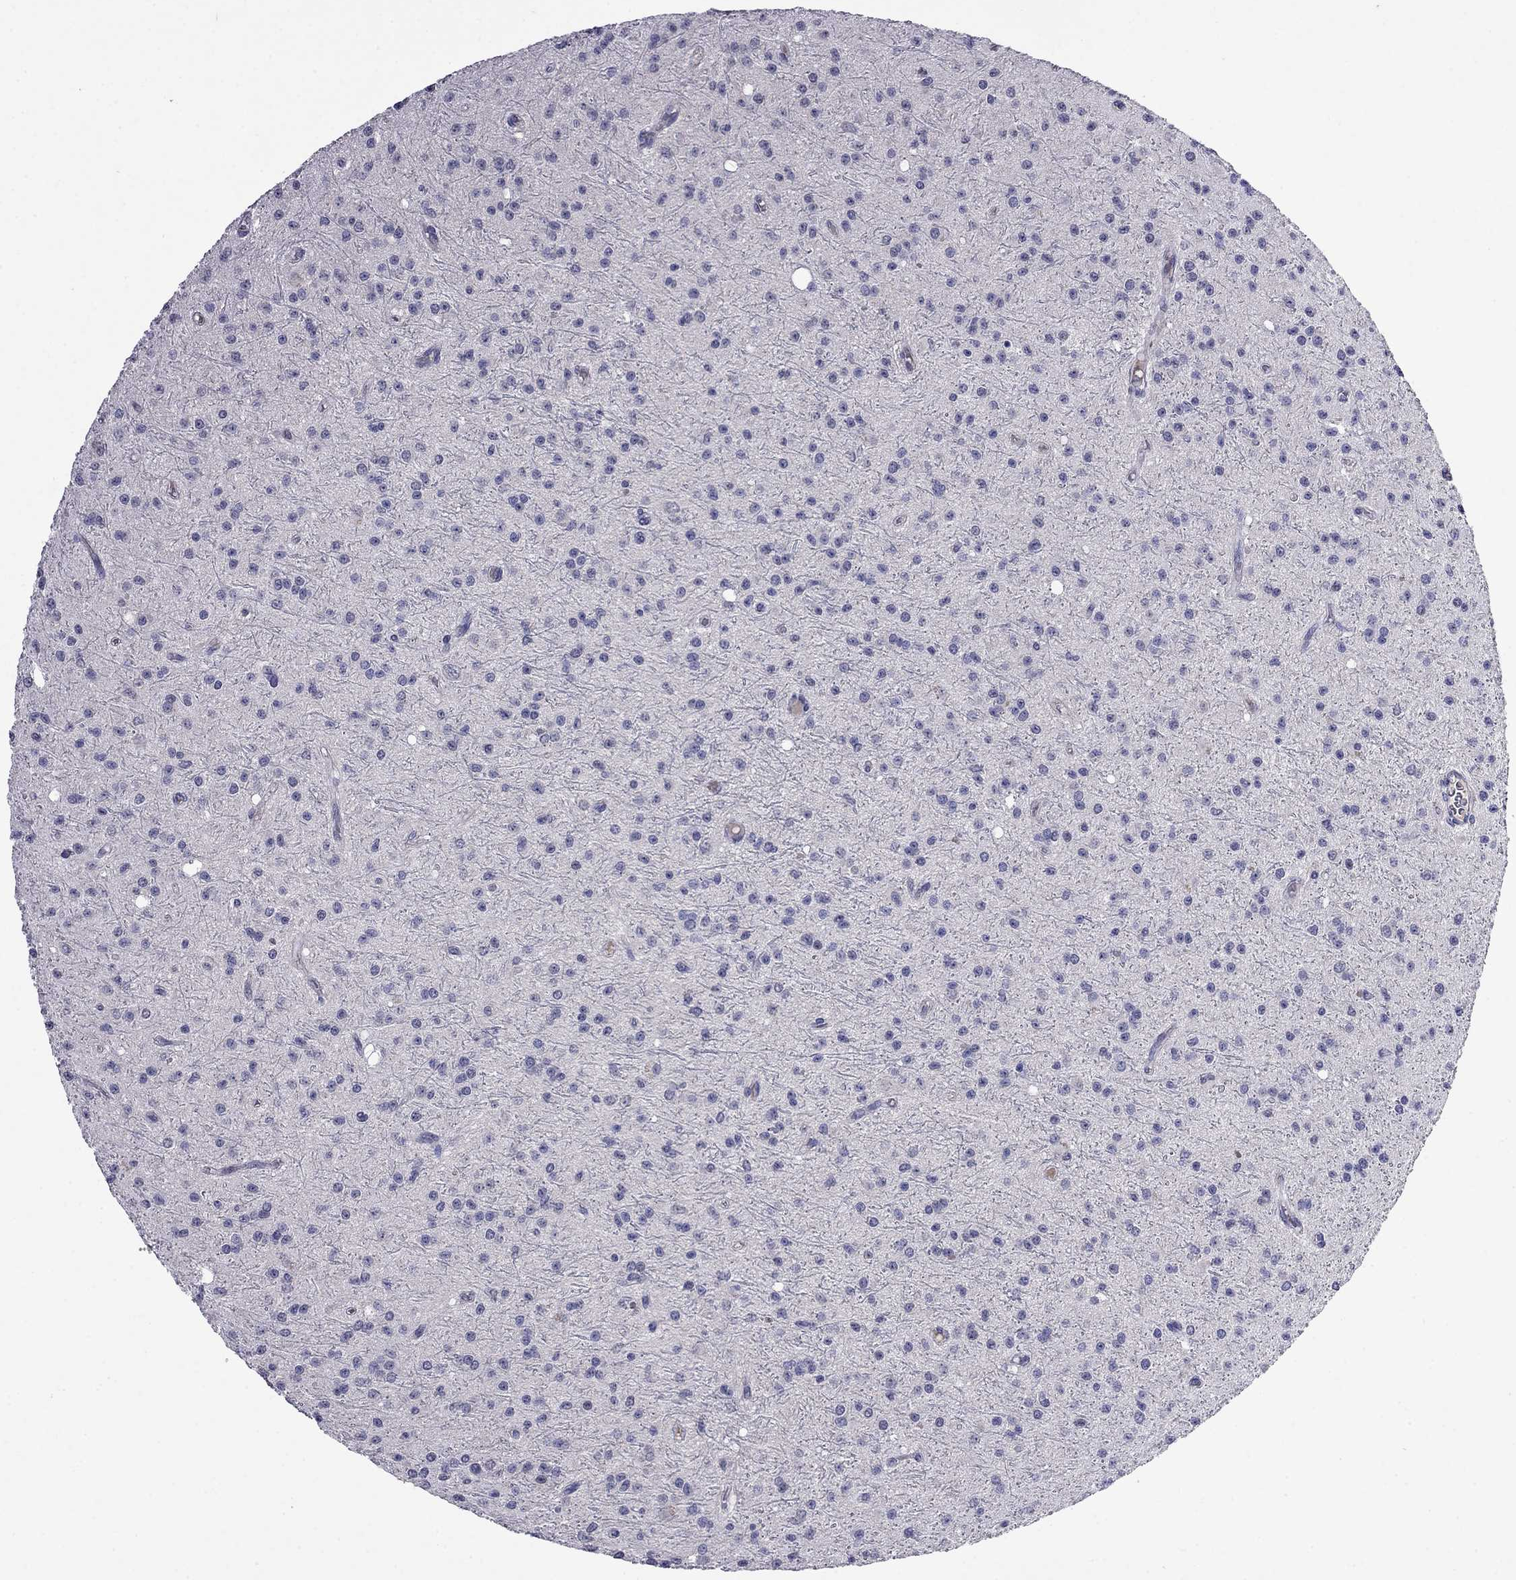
{"staining": {"intensity": "negative", "quantity": "none", "location": "none"}, "tissue": "glioma", "cell_type": "Tumor cells", "image_type": "cancer", "snomed": [{"axis": "morphology", "description": "Glioma, malignant, Low grade"}, {"axis": "topography", "description": "Brain"}], "caption": "DAB immunohistochemical staining of human glioma exhibits no significant positivity in tumor cells.", "gene": "STAR", "patient": {"sex": "male", "age": 27}}